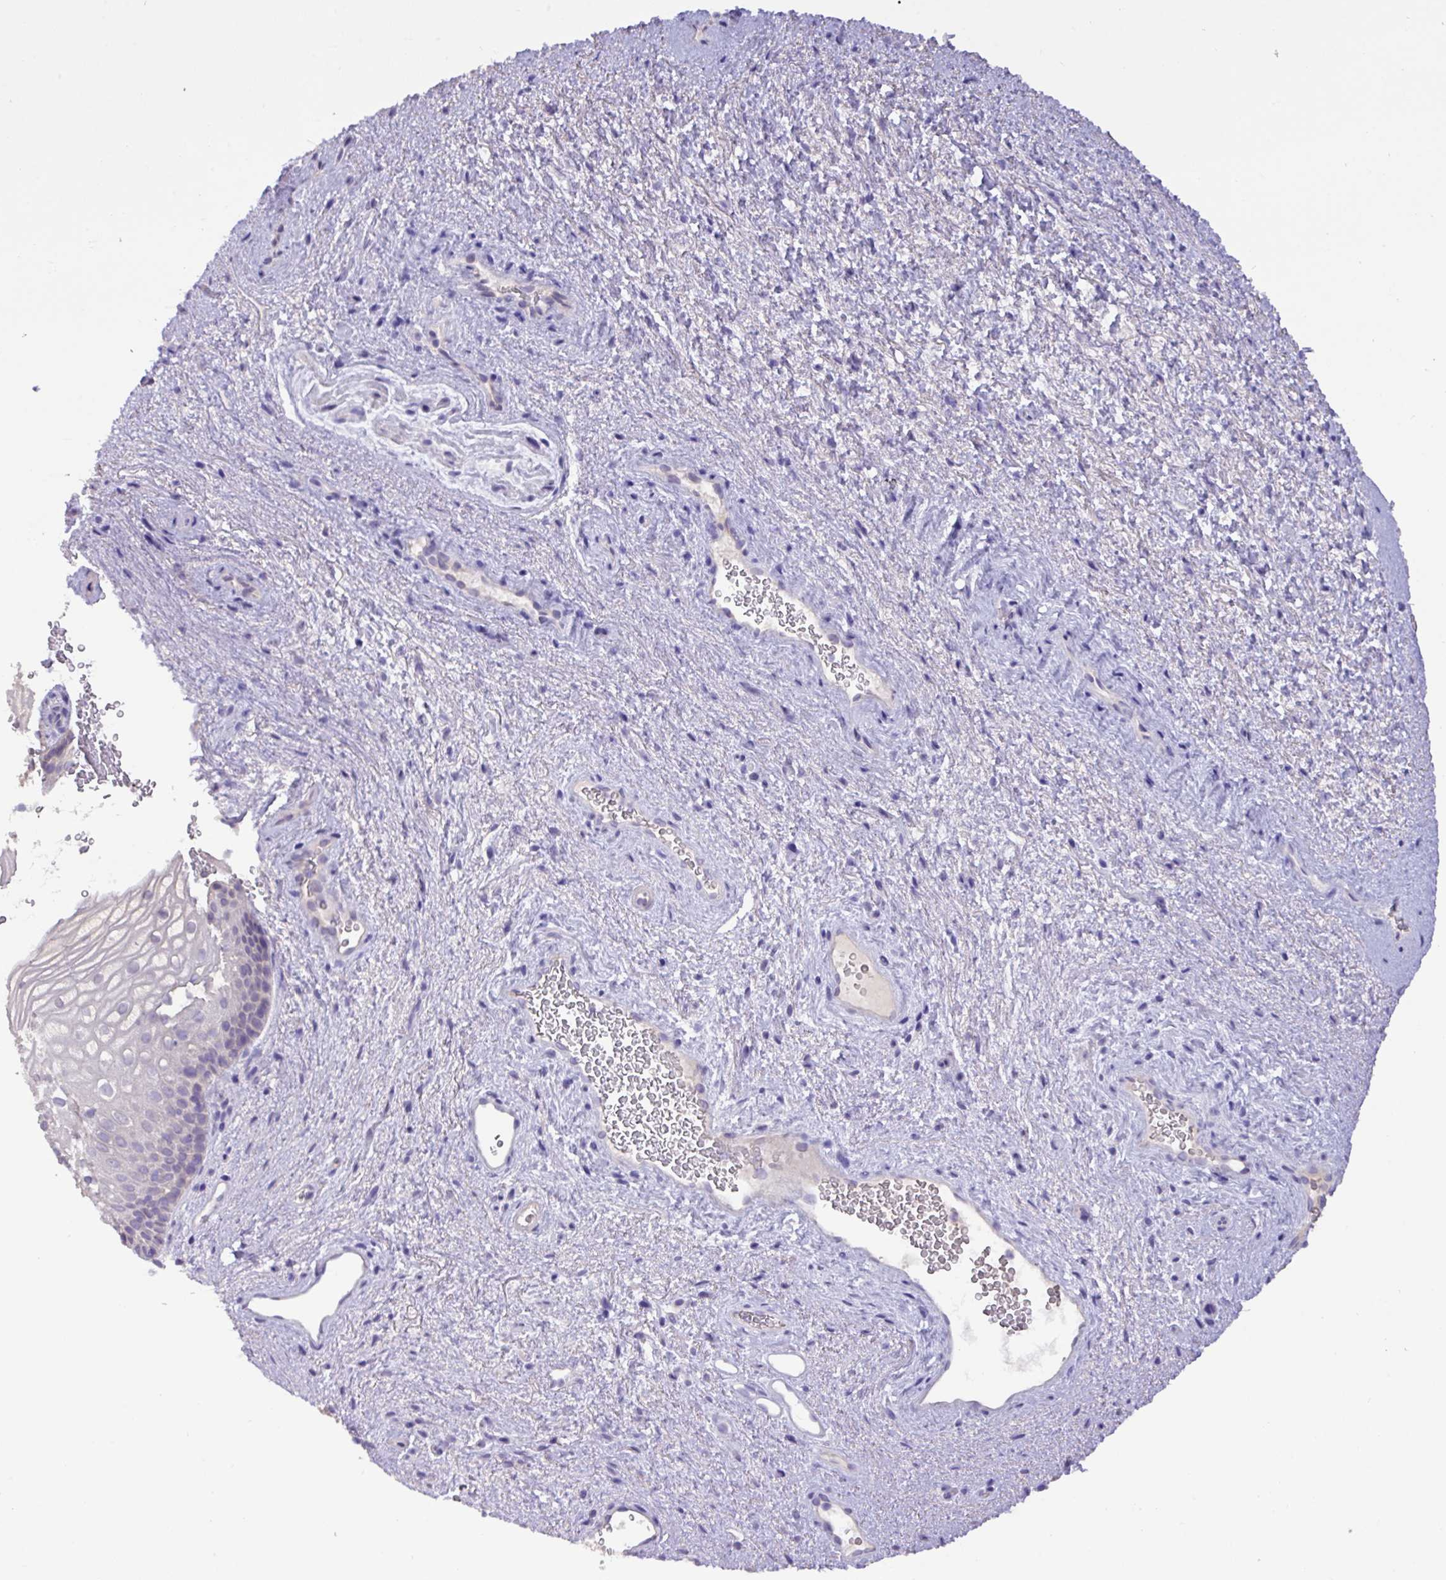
{"staining": {"intensity": "negative", "quantity": "none", "location": "none"}, "tissue": "vagina", "cell_type": "Squamous epithelial cells", "image_type": "normal", "snomed": [{"axis": "morphology", "description": "Normal tissue, NOS"}, {"axis": "topography", "description": "Vagina"}], "caption": "Immunohistochemical staining of normal human vagina exhibits no significant staining in squamous epithelial cells. (IHC, brightfield microscopy, high magnification).", "gene": "PAX8", "patient": {"sex": "female", "age": 47}}